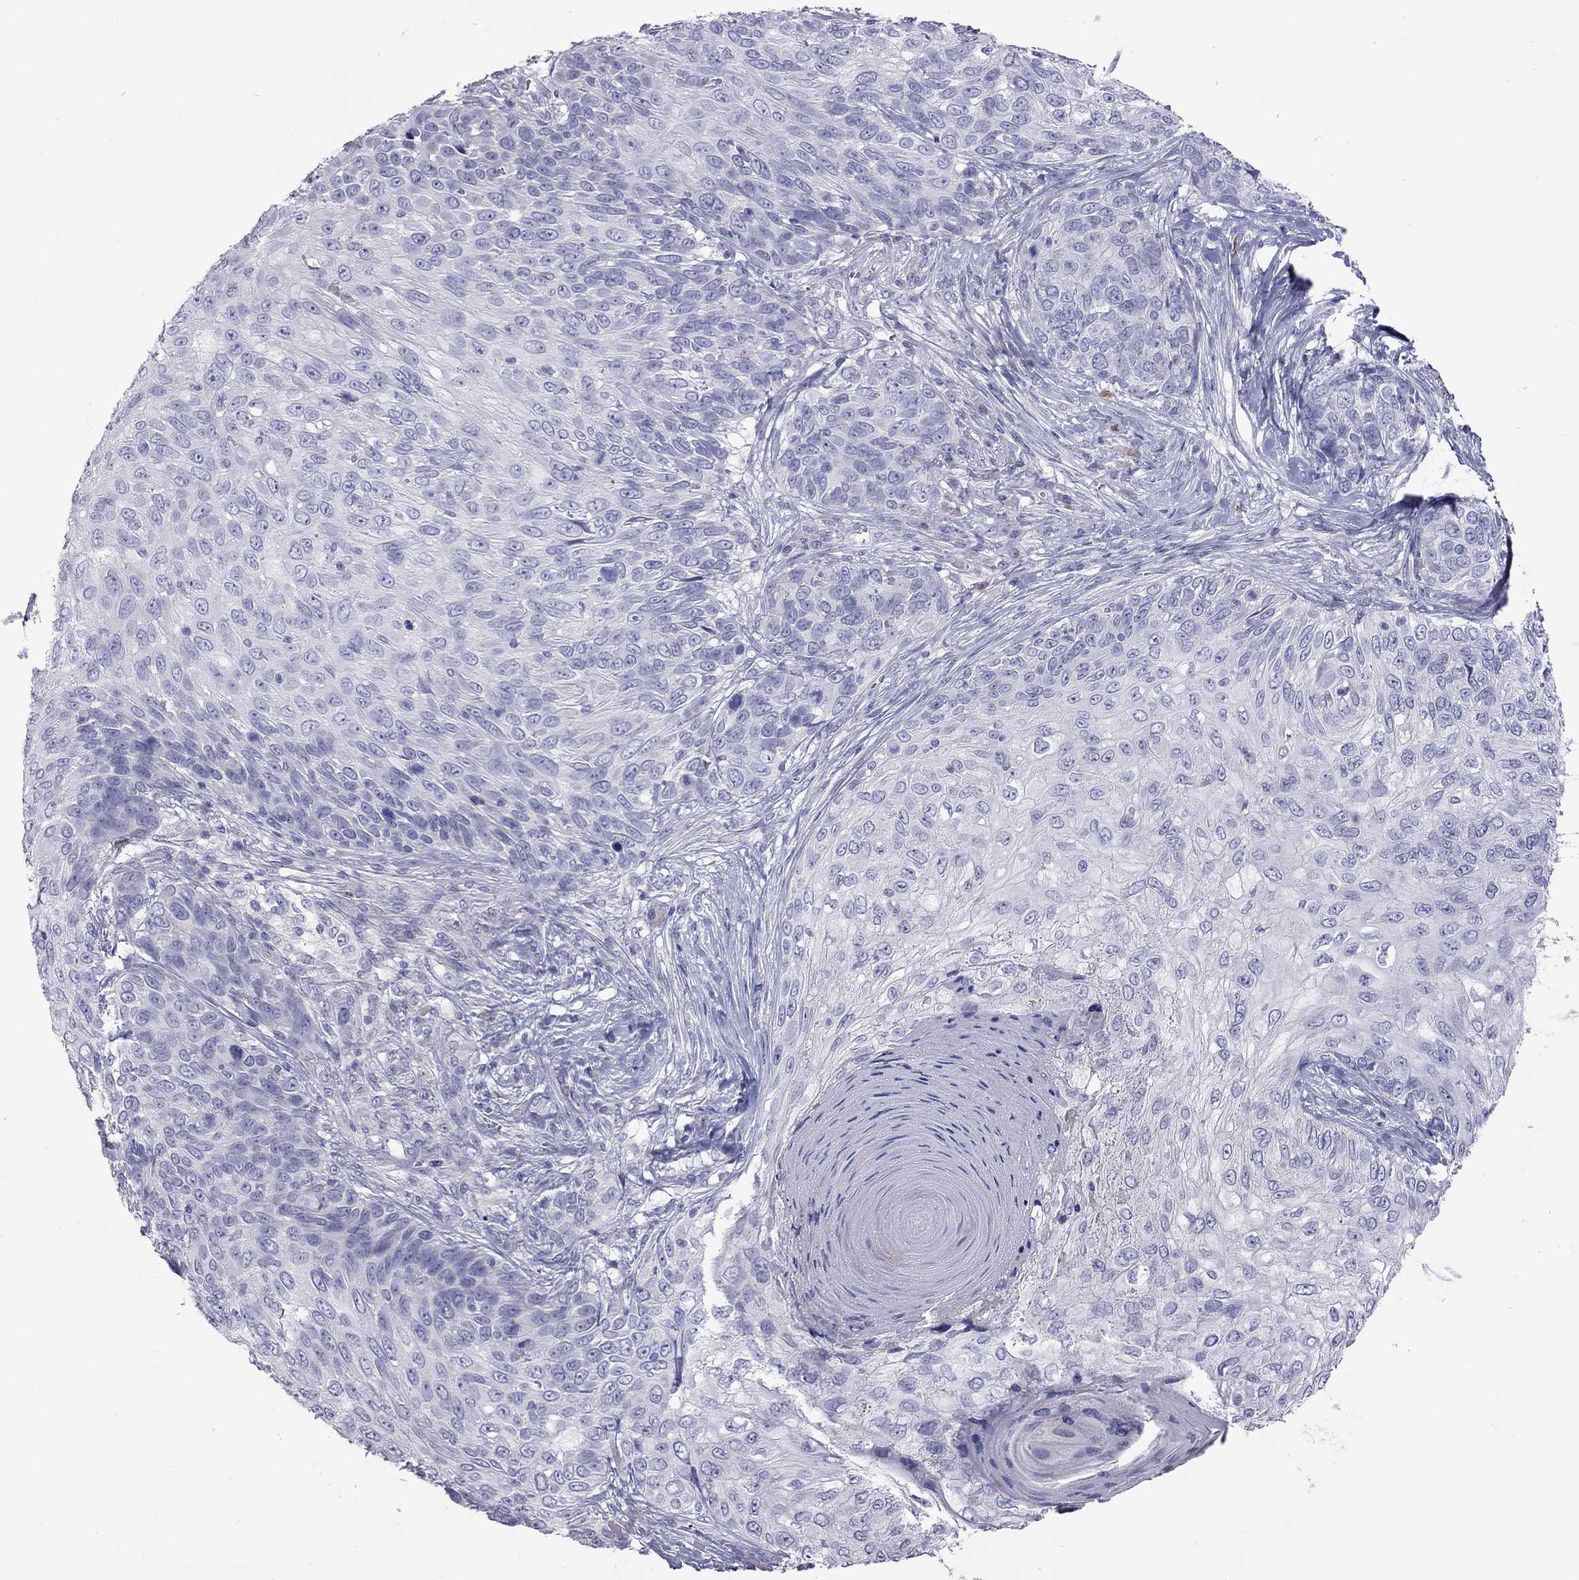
{"staining": {"intensity": "negative", "quantity": "none", "location": "none"}, "tissue": "skin cancer", "cell_type": "Tumor cells", "image_type": "cancer", "snomed": [{"axis": "morphology", "description": "Squamous cell carcinoma, NOS"}, {"axis": "topography", "description": "Skin"}], "caption": "DAB immunohistochemical staining of skin cancer displays no significant positivity in tumor cells.", "gene": "STAR", "patient": {"sex": "male", "age": 92}}